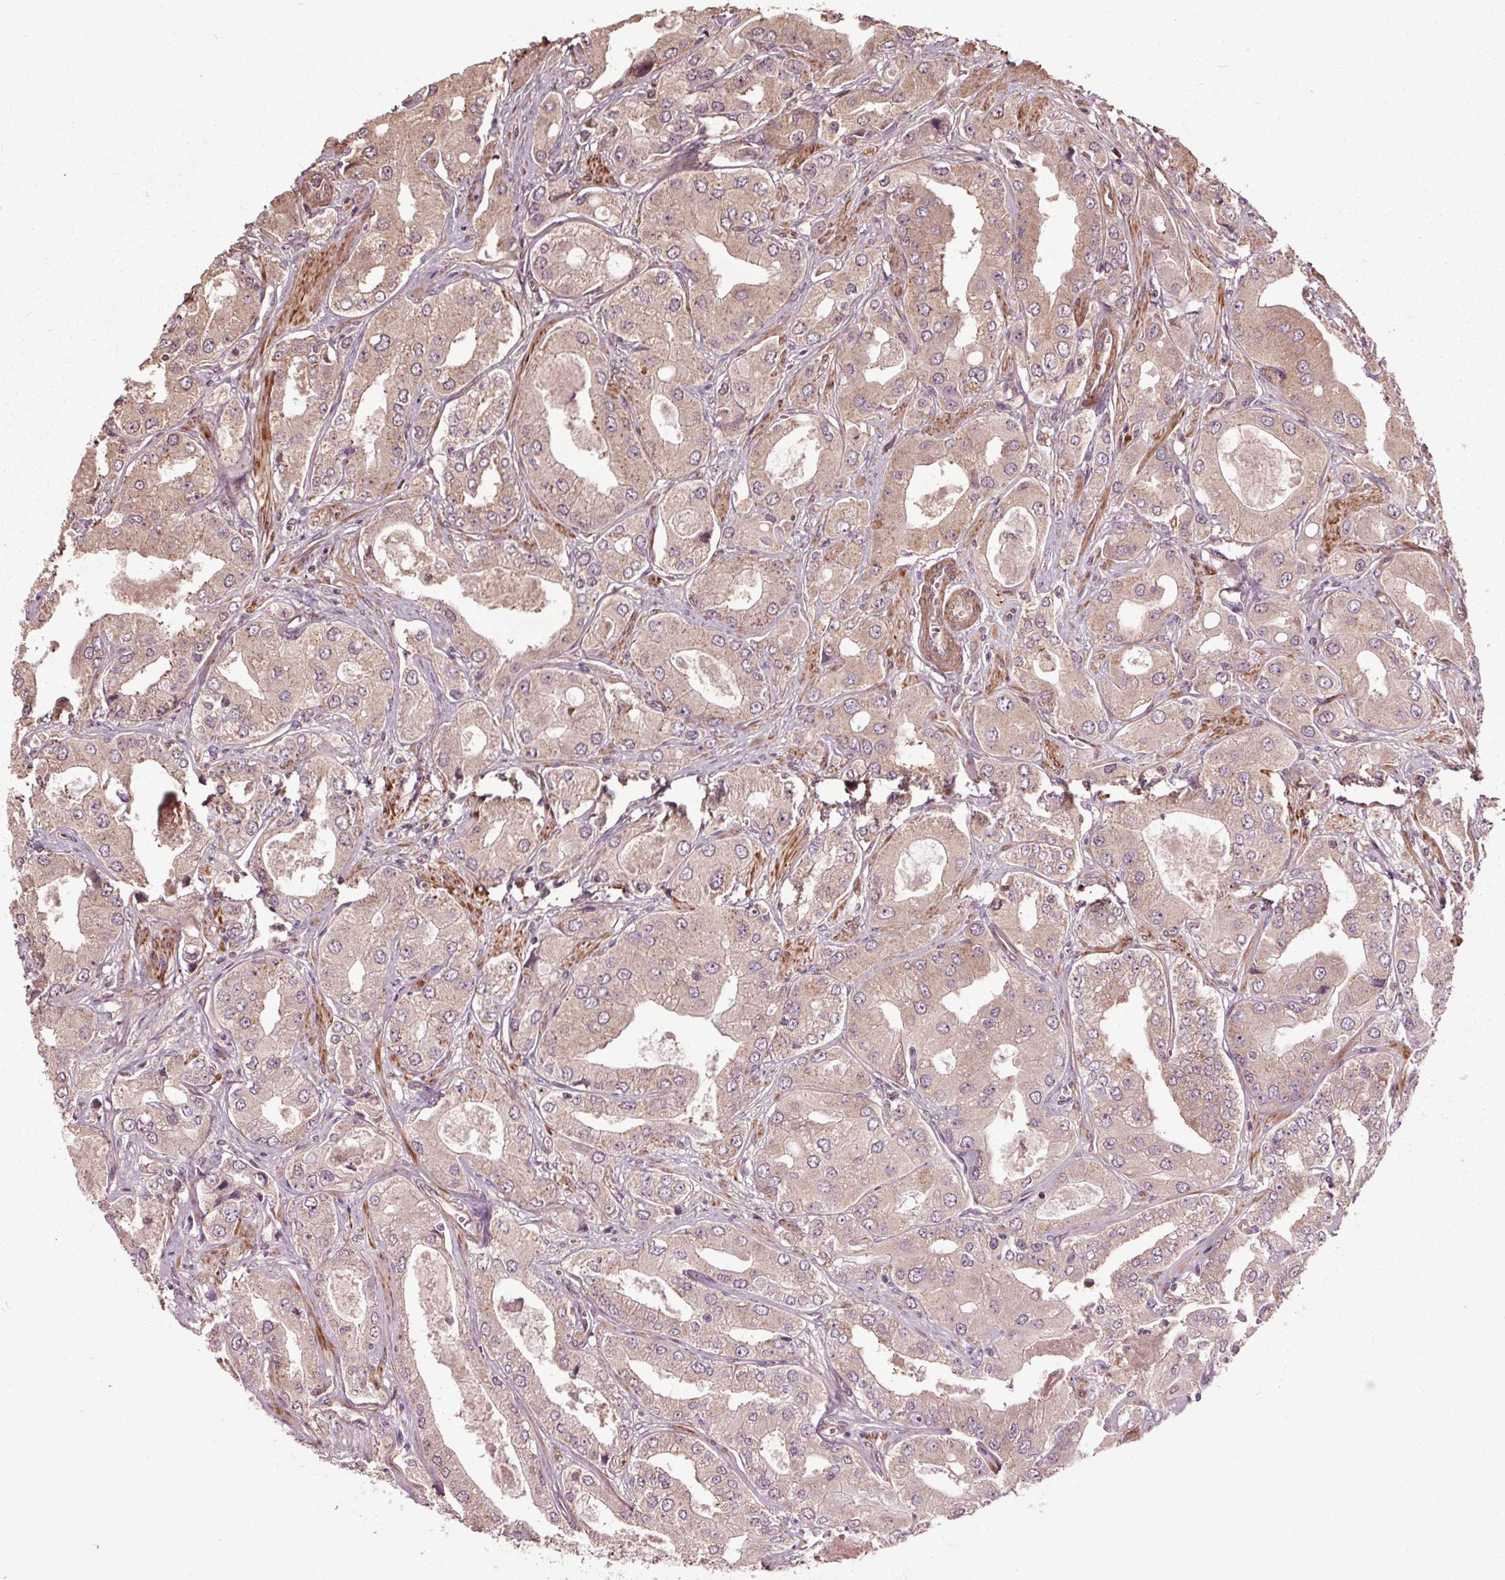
{"staining": {"intensity": "weak", "quantity": ">75%", "location": "cytoplasmic/membranous"}, "tissue": "prostate cancer", "cell_type": "Tumor cells", "image_type": "cancer", "snomed": [{"axis": "morphology", "description": "Adenocarcinoma, Low grade"}, {"axis": "topography", "description": "Prostate"}], "caption": "About >75% of tumor cells in prostate adenocarcinoma (low-grade) exhibit weak cytoplasmic/membranous protein expression as visualized by brown immunohistochemical staining.", "gene": "CEP95", "patient": {"sex": "male", "age": 60}}